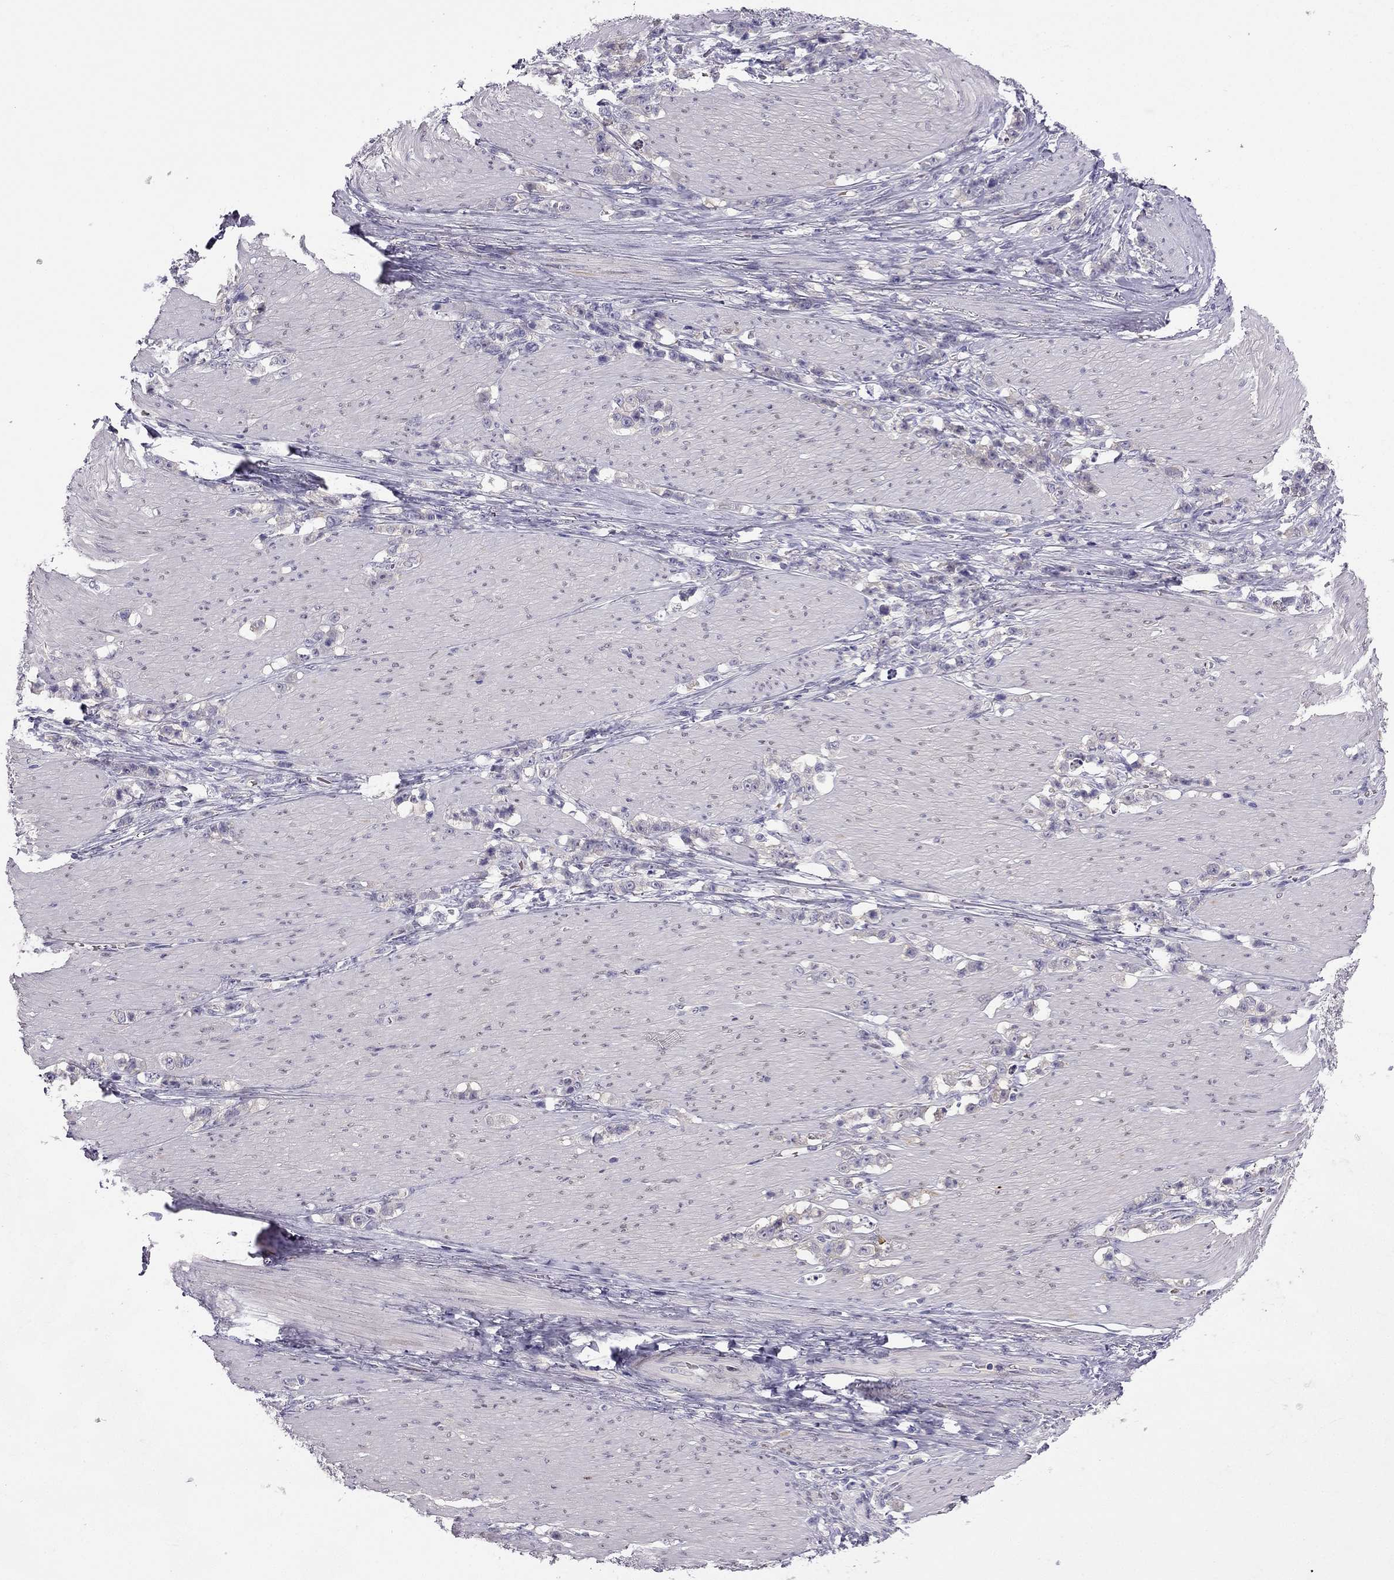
{"staining": {"intensity": "negative", "quantity": "none", "location": "none"}, "tissue": "stomach cancer", "cell_type": "Tumor cells", "image_type": "cancer", "snomed": [{"axis": "morphology", "description": "Adenocarcinoma, NOS"}, {"axis": "topography", "description": "Stomach, lower"}], "caption": "A histopathology image of human stomach cancer (adenocarcinoma) is negative for staining in tumor cells. Brightfield microscopy of immunohistochemistry stained with DAB (brown) and hematoxylin (blue), captured at high magnification.", "gene": "RSPH14", "patient": {"sex": "male", "age": 88}}